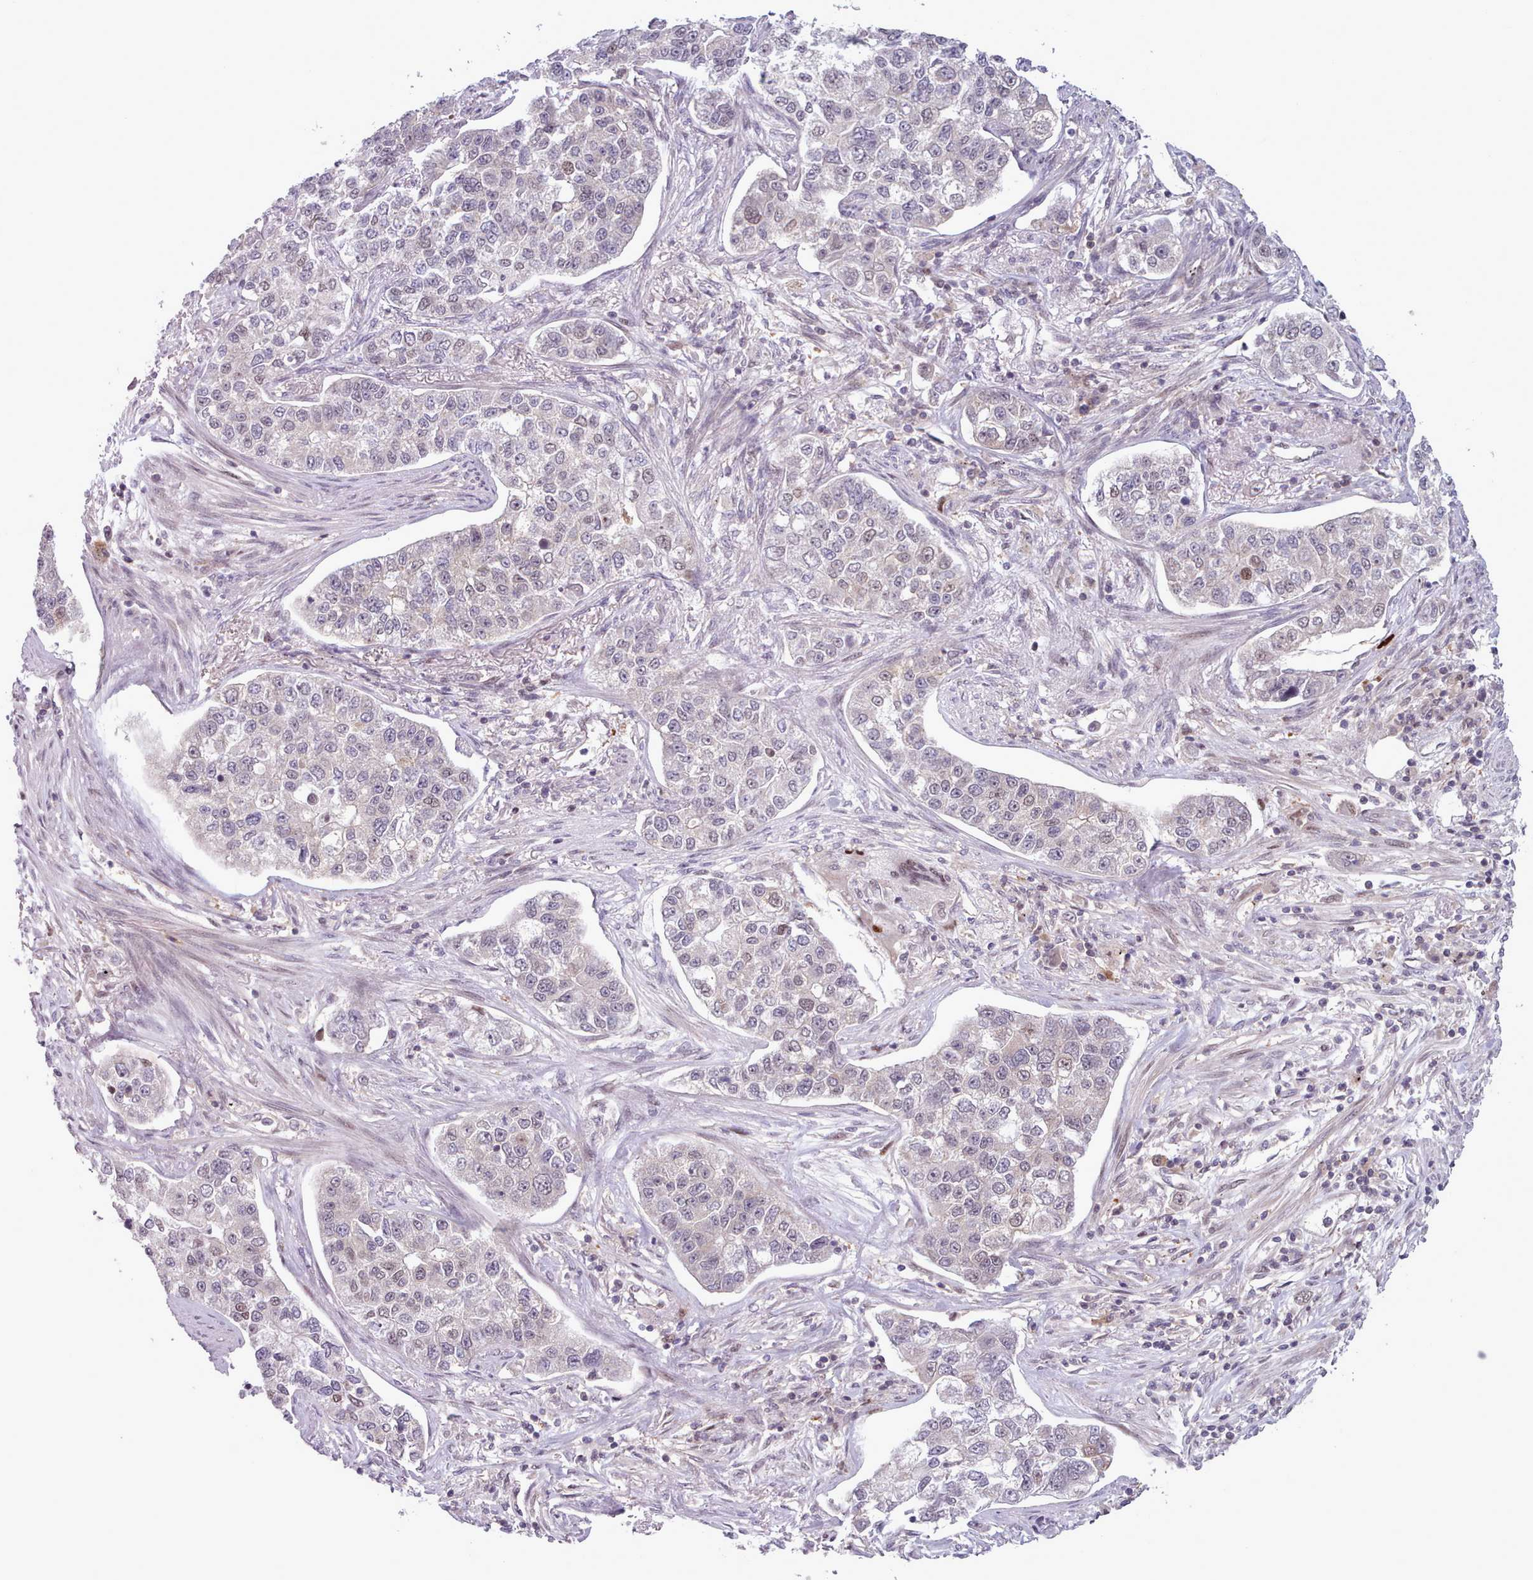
{"staining": {"intensity": "weak", "quantity": "<25%", "location": "nuclear"}, "tissue": "lung cancer", "cell_type": "Tumor cells", "image_type": "cancer", "snomed": [{"axis": "morphology", "description": "Adenocarcinoma, NOS"}, {"axis": "topography", "description": "Lung"}], "caption": "A histopathology image of adenocarcinoma (lung) stained for a protein exhibits no brown staining in tumor cells.", "gene": "KBTBD7", "patient": {"sex": "male", "age": 49}}